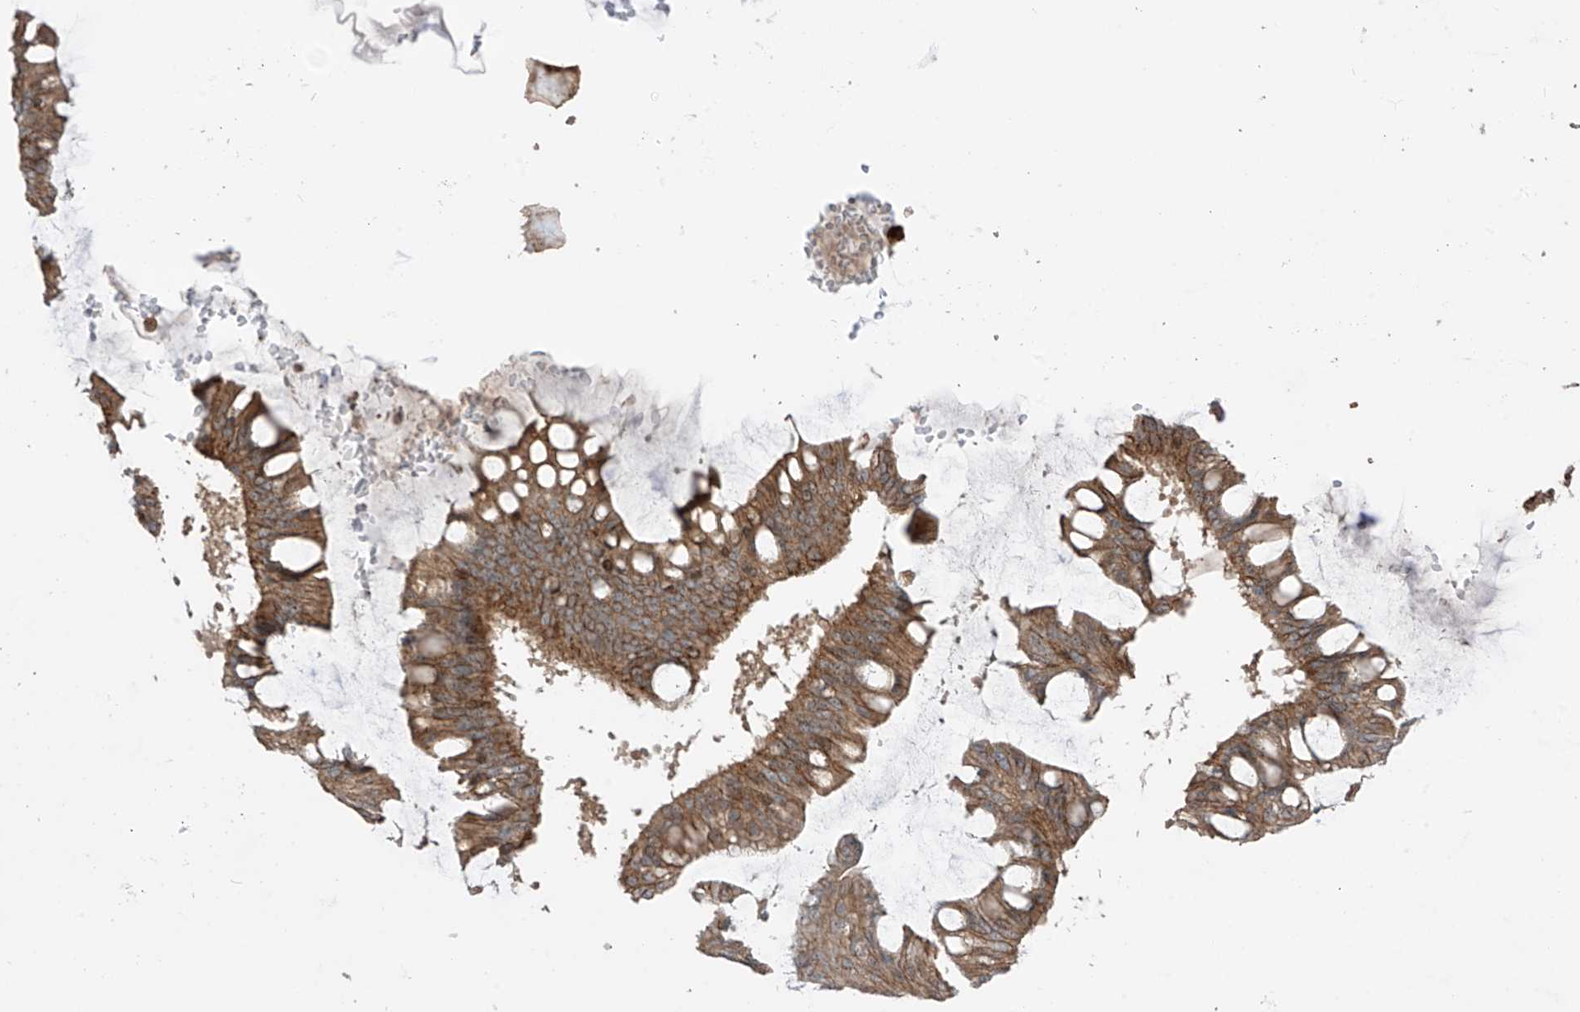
{"staining": {"intensity": "moderate", "quantity": ">75%", "location": "cytoplasmic/membranous"}, "tissue": "ovarian cancer", "cell_type": "Tumor cells", "image_type": "cancer", "snomed": [{"axis": "morphology", "description": "Cystadenocarcinoma, mucinous, NOS"}, {"axis": "topography", "description": "Ovary"}], "caption": "DAB immunohistochemical staining of ovarian cancer (mucinous cystadenocarcinoma) demonstrates moderate cytoplasmic/membranous protein positivity in about >75% of tumor cells.", "gene": "LRRC74A", "patient": {"sex": "female", "age": 73}}